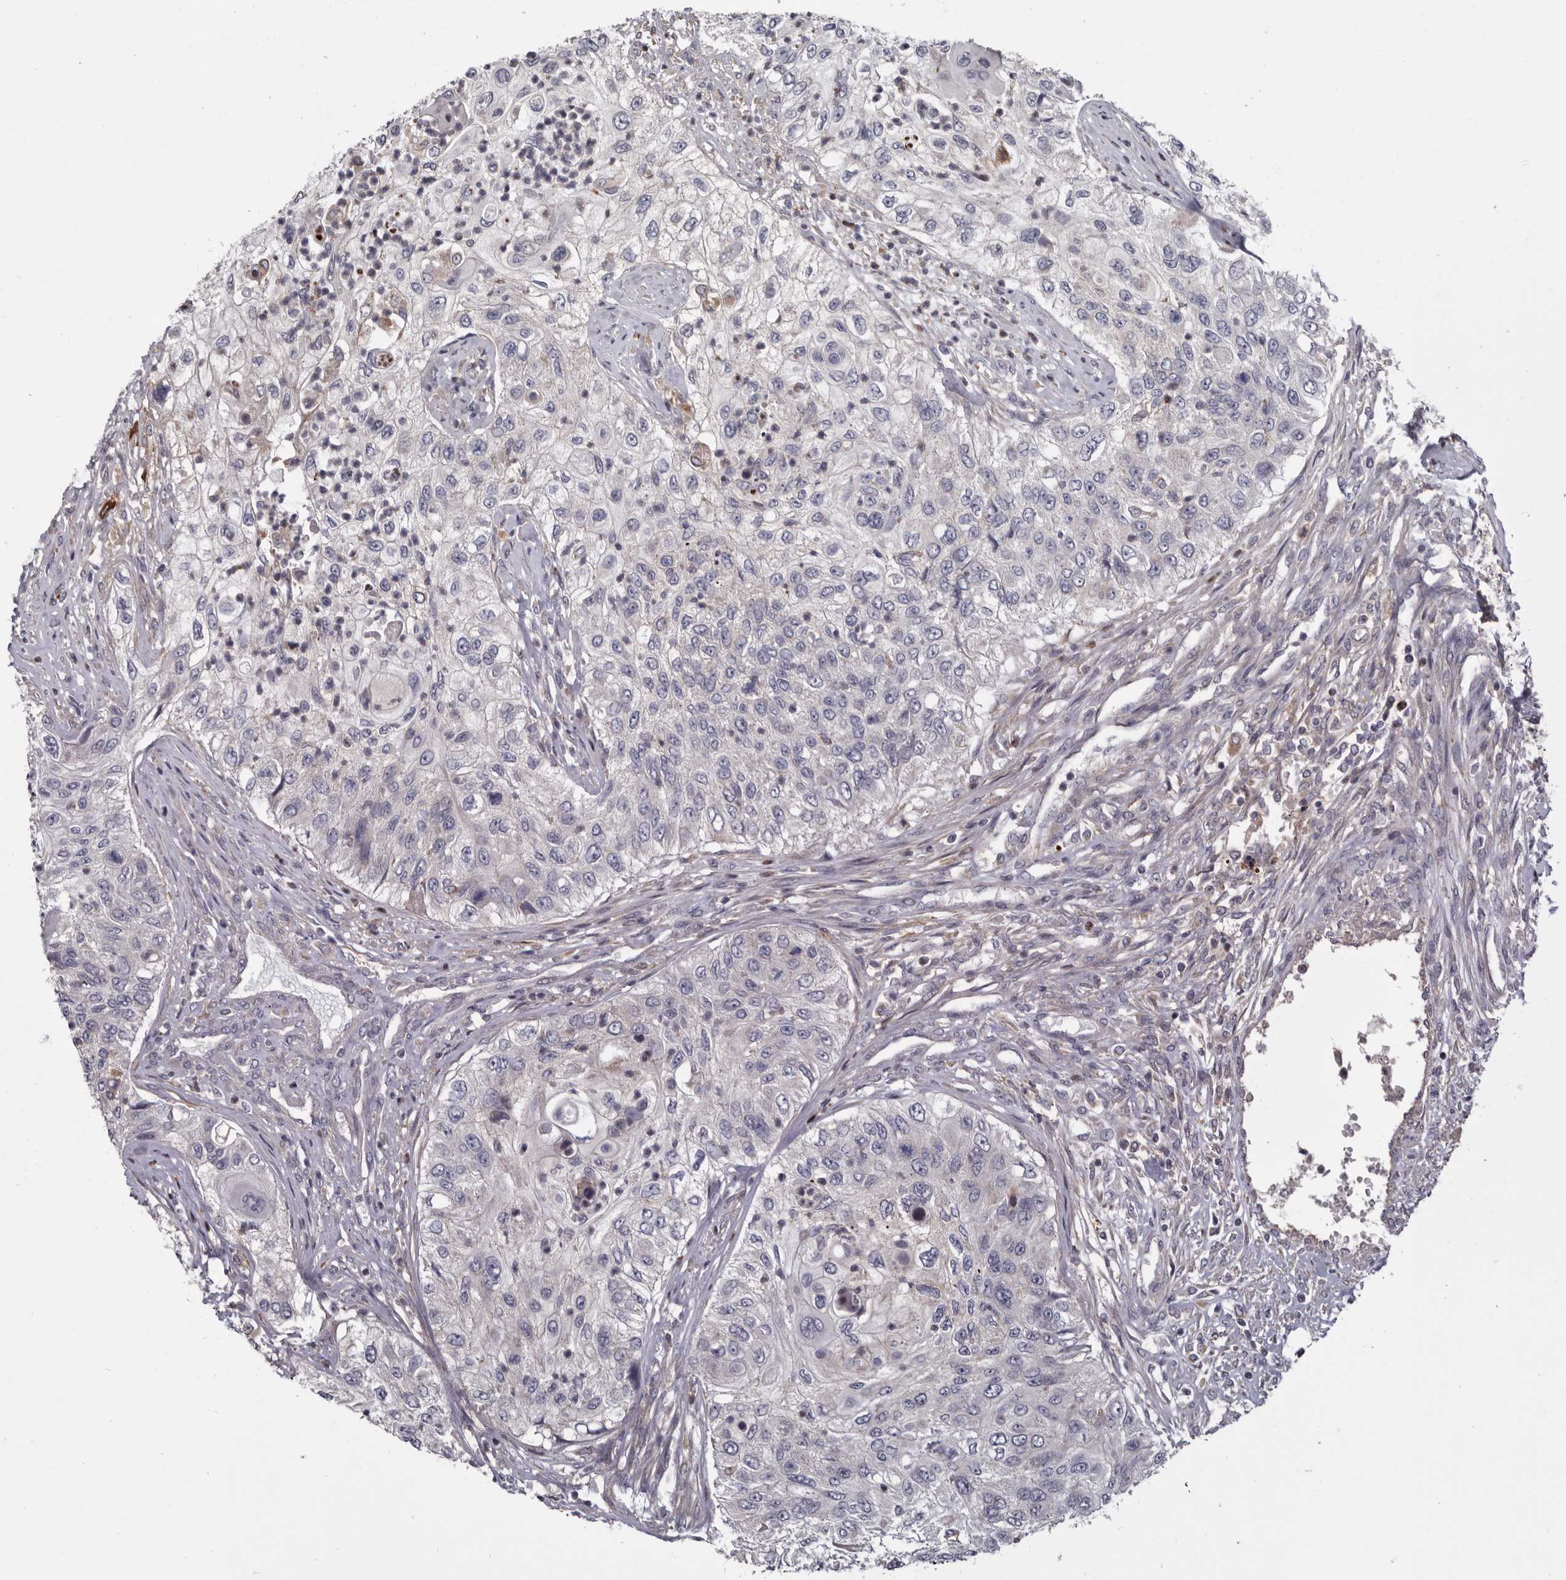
{"staining": {"intensity": "negative", "quantity": "none", "location": "none"}, "tissue": "urothelial cancer", "cell_type": "Tumor cells", "image_type": "cancer", "snomed": [{"axis": "morphology", "description": "Urothelial carcinoma, High grade"}, {"axis": "topography", "description": "Urinary bladder"}], "caption": "Immunohistochemistry (IHC) micrograph of urothelial cancer stained for a protein (brown), which shows no staining in tumor cells.", "gene": "FGFR4", "patient": {"sex": "female", "age": 60}}